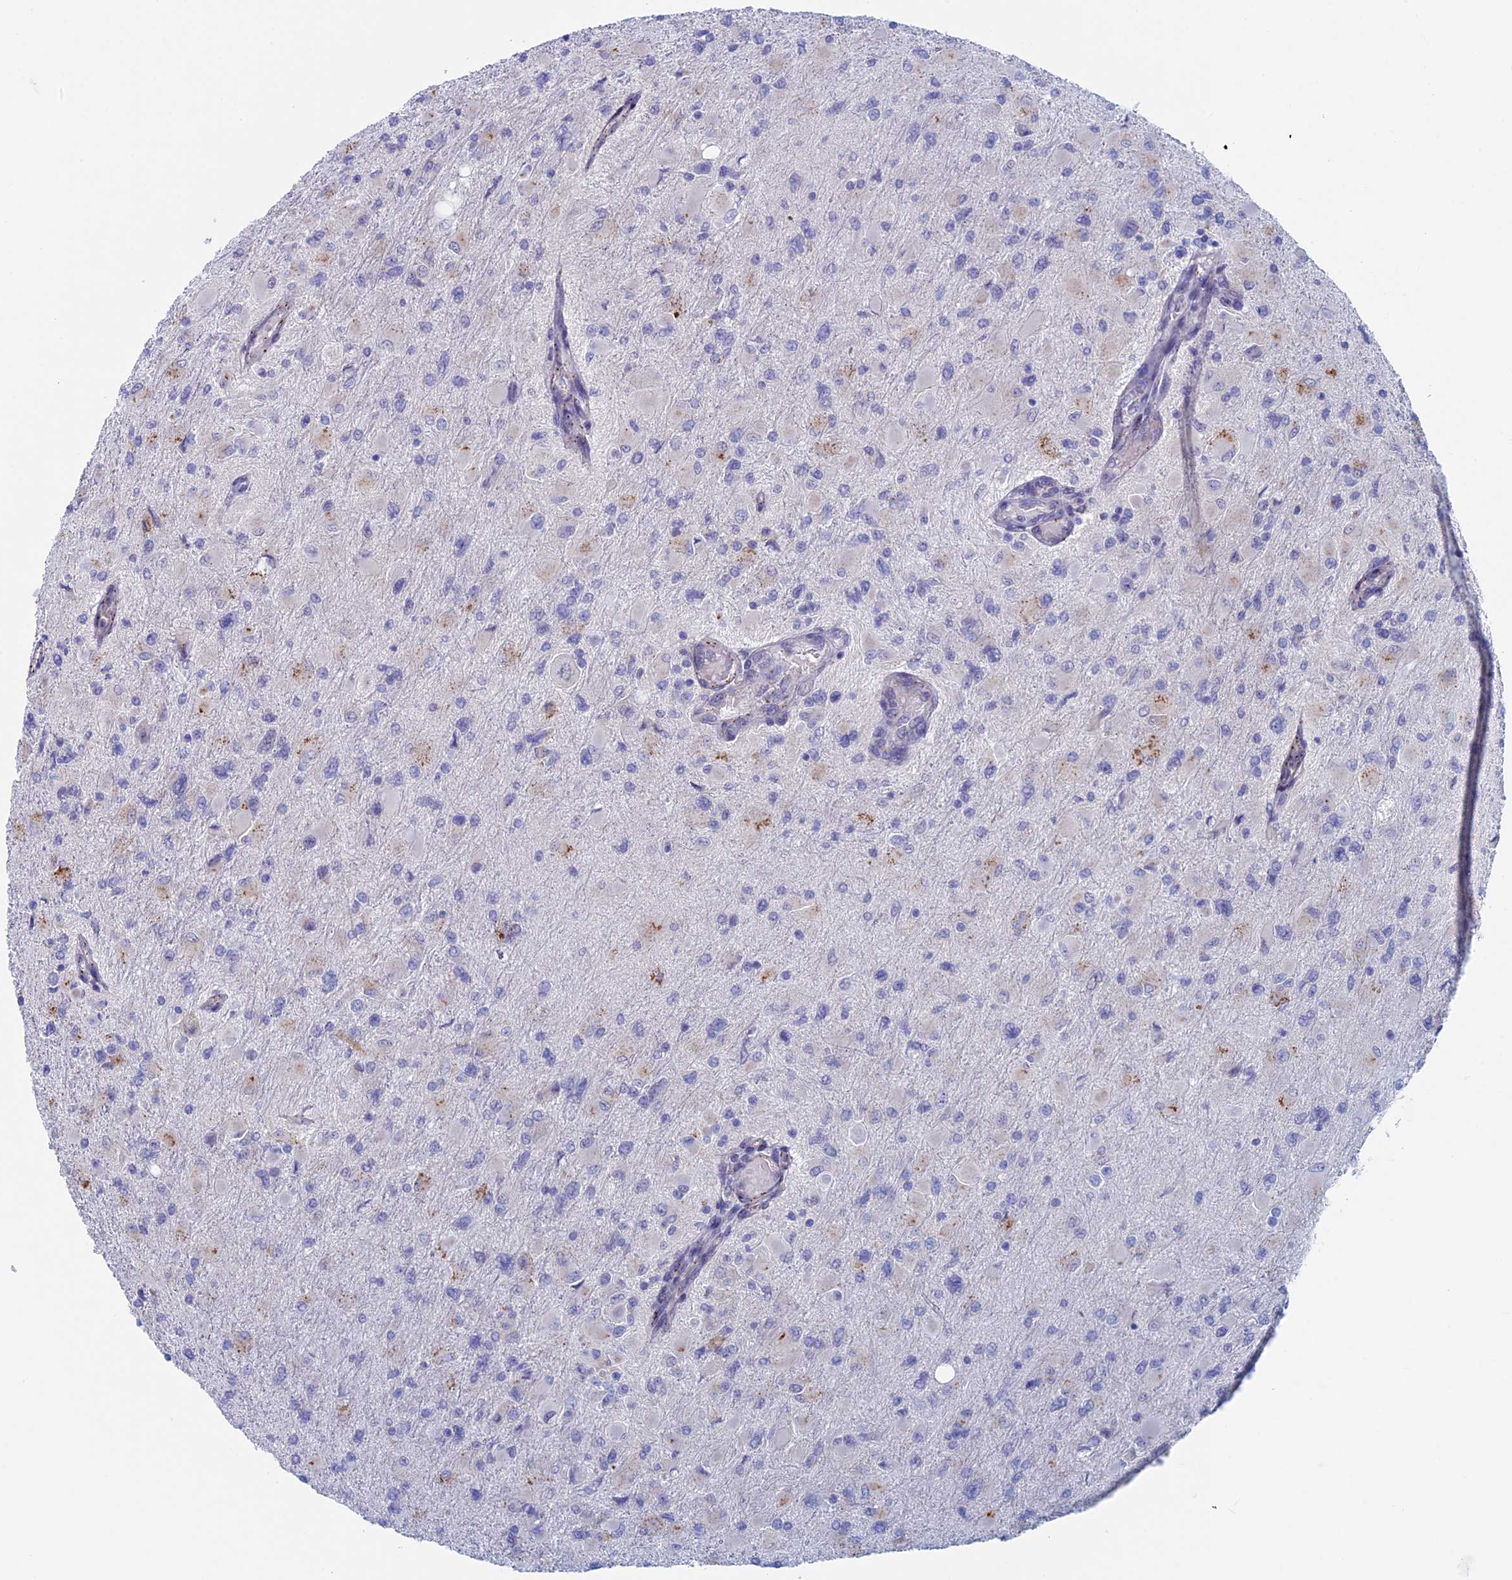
{"staining": {"intensity": "negative", "quantity": "none", "location": "none"}, "tissue": "glioma", "cell_type": "Tumor cells", "image_type": "cancer", "snomed": [{"axis": "morphology", "description": "Glioma, malignant, High grade"}, {"axis": "topography", "description": "Cerebral cortex"}], "caption": "Immunohistochemistry photomicrograph of neoplastic tissue: human high-grade glioma (malignant) stained with DAB (3,3'-diaminobenzidine) shows no significant protein expression in tumor cells.", "gene": "MAGEB6", "patient": {"sex": "female", "age": 36}}